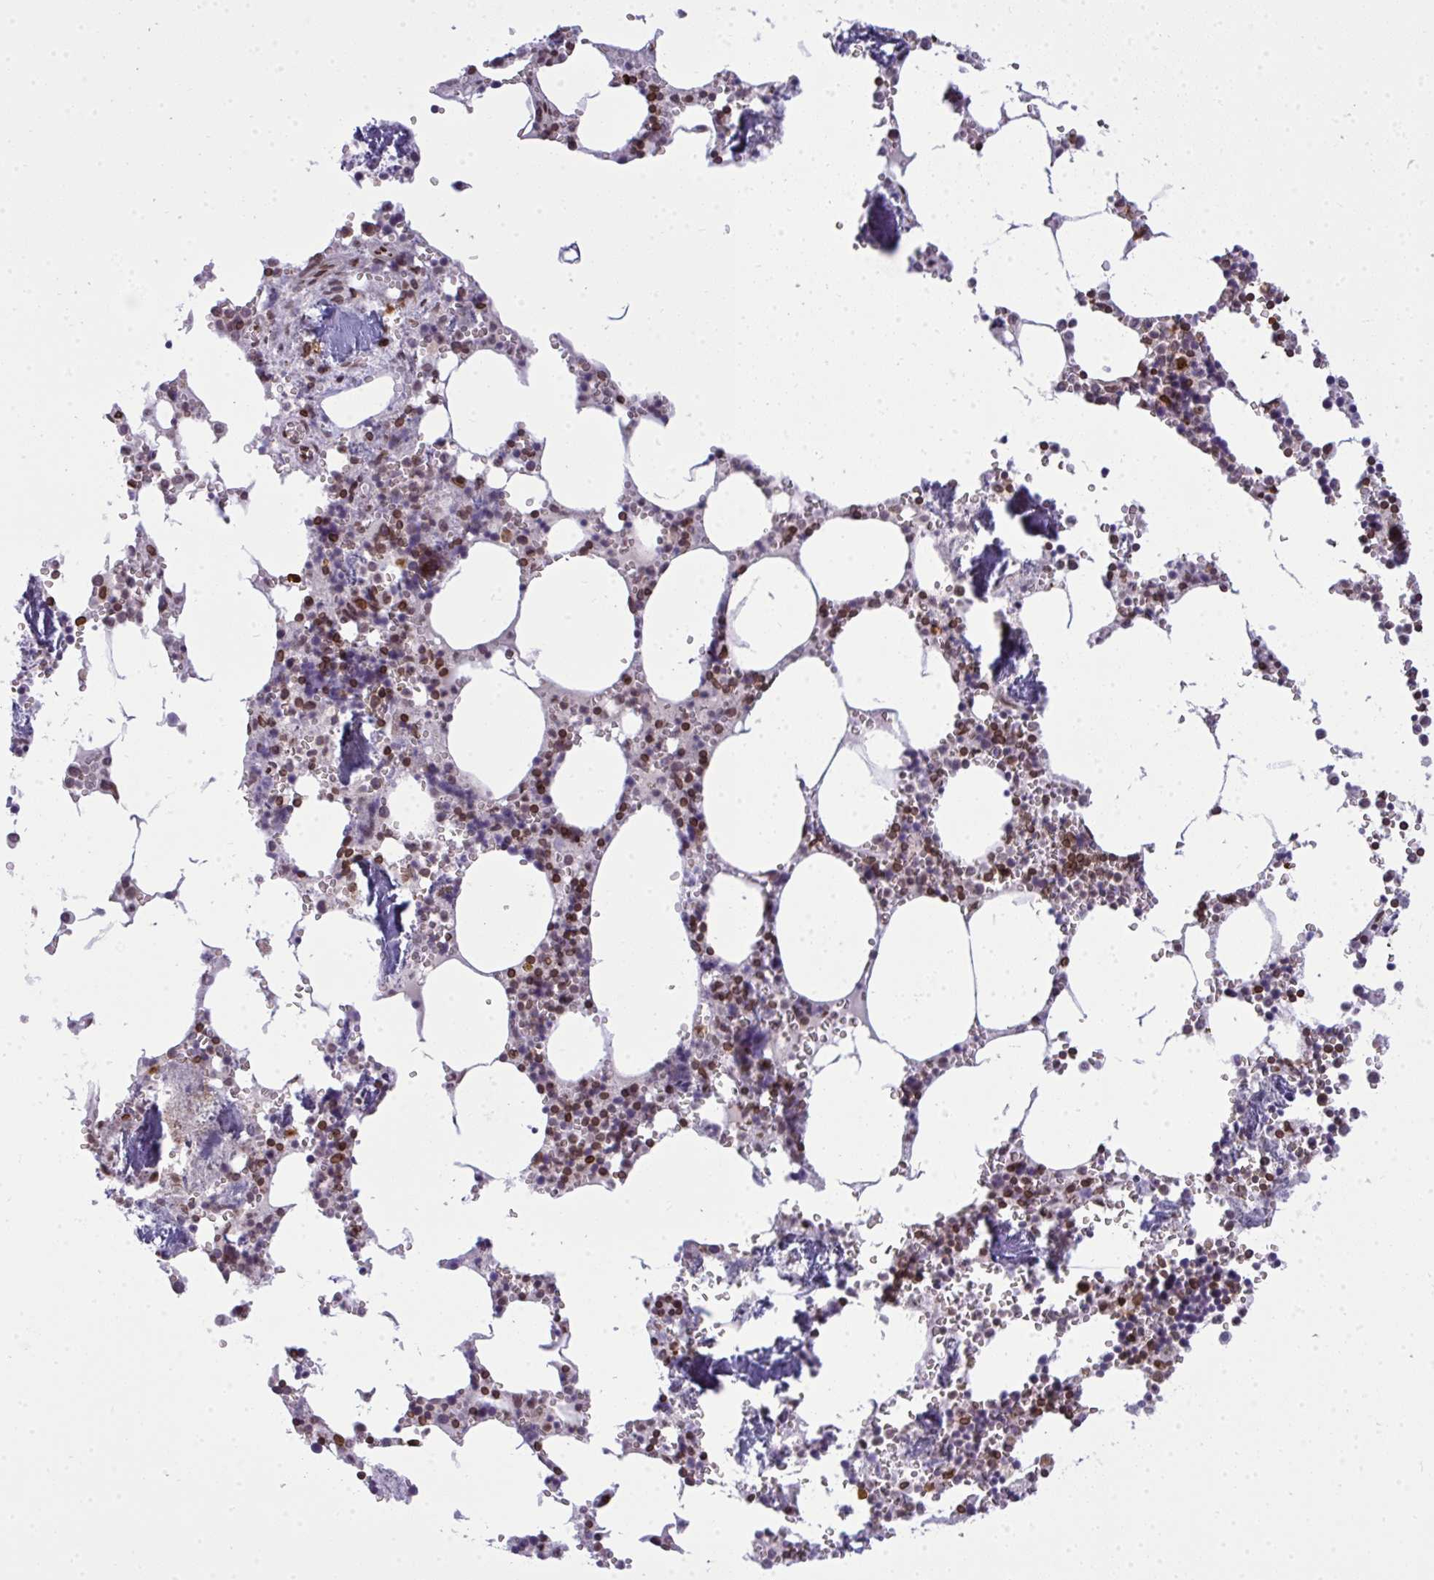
{"staining": {"intensity": "moderate", "quantity": "25%-75%", "location": "cytoplasmic/membranous,nuclear"}, "tissue": "bone marrow", "cell_type": "Hematopoietic cells", "image_type": "normal", "snomed": [{"axis": "morphology", "description": "Normal tissue, NOS"}, {"axis": "topography", "description": "Bone marrow"}], "caption": "Bone marrow stained with DAB immunohistochemistry exhibits medium levels of moderate cytoplasmic/membranous,nuclear positivity in about 25%-75% of hematopoietic cells.", "gene": "LMNB2", "patient": {"sex": "male", "age": 54}}